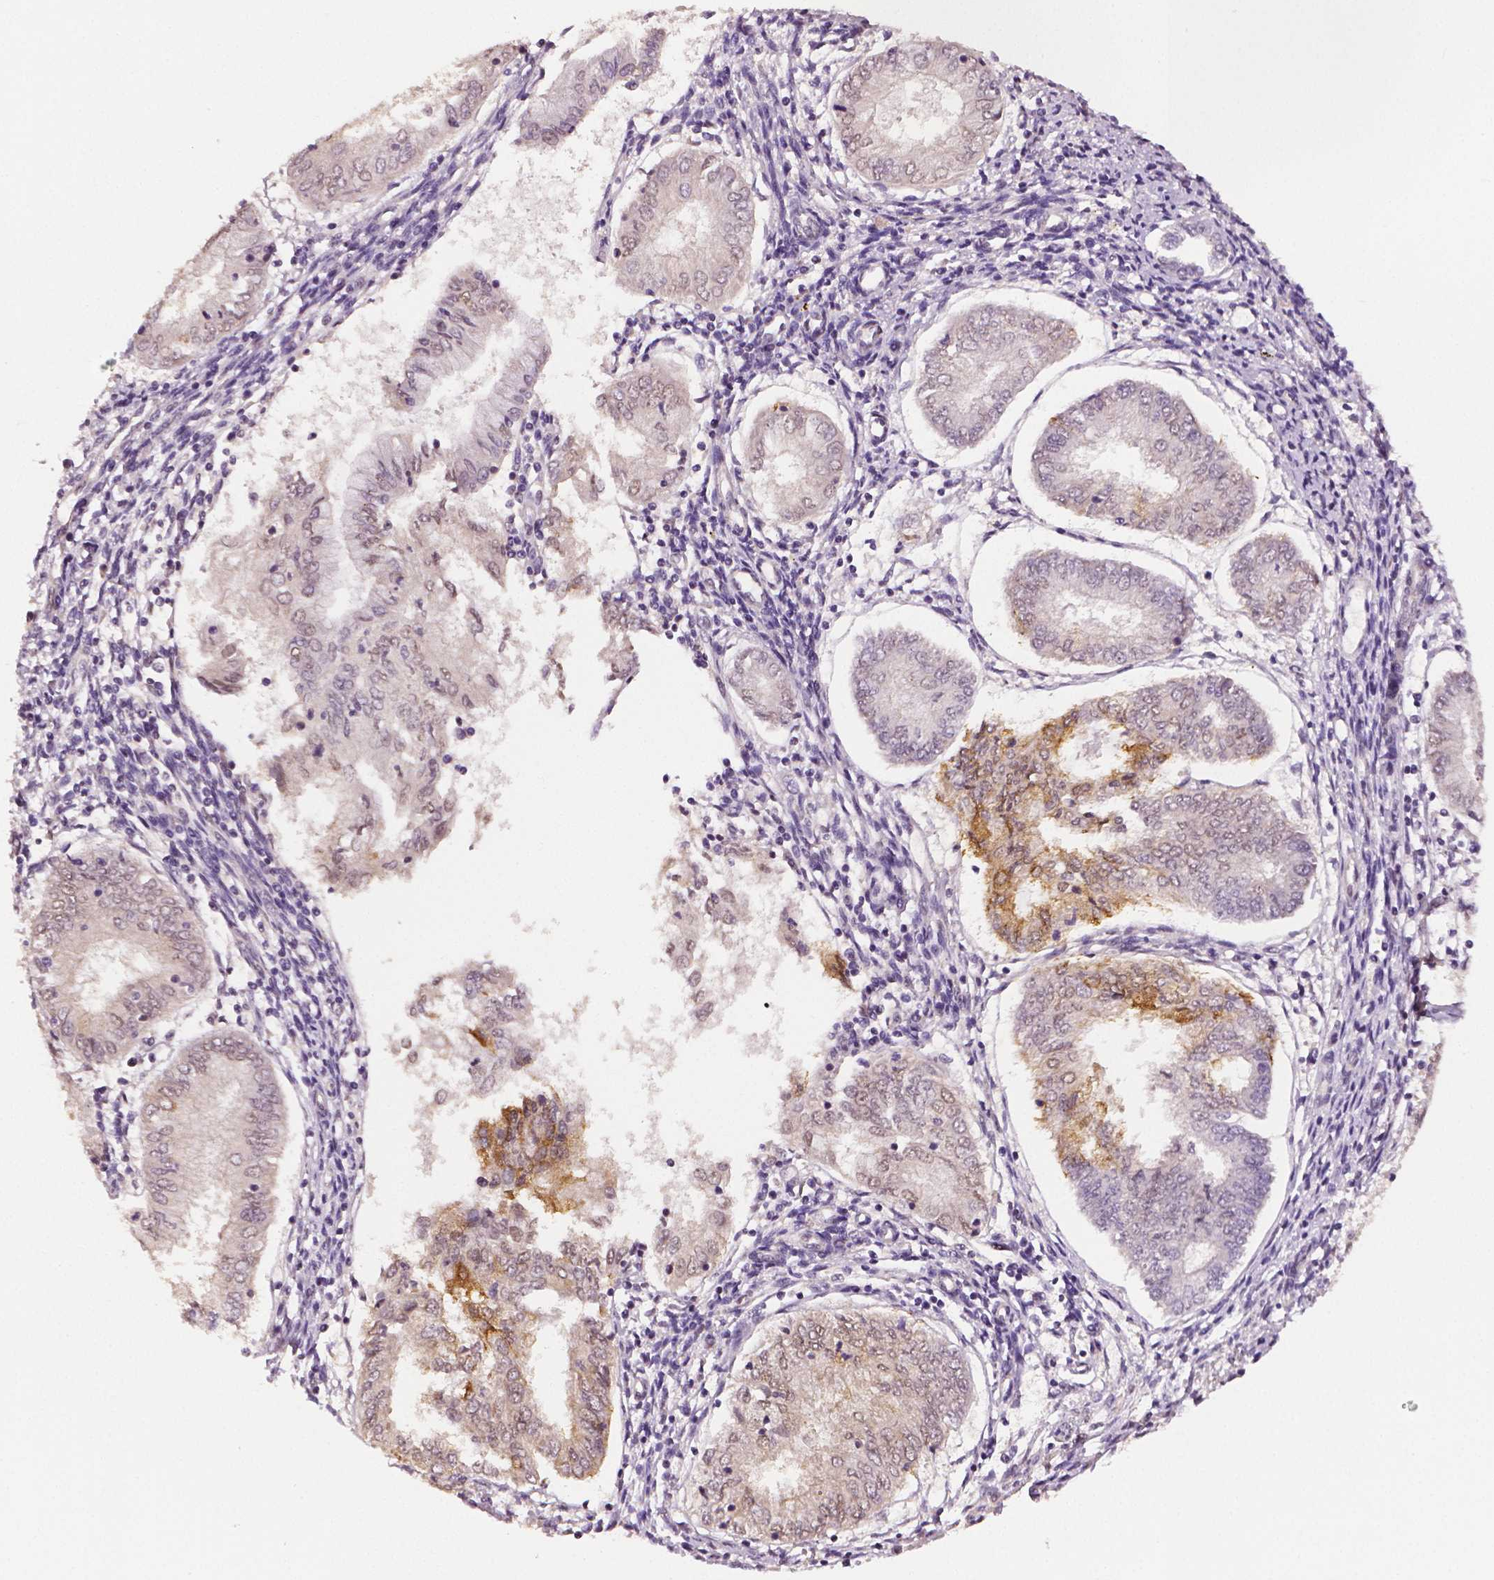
{"staining": {"intensity": "moderate", "quantity": "<25%", "location": "cytoplasmic/membranous"}, "tissue": "endometrial cancer", "cell_type": "Tumor cells", "image_type": "cancer", "snomed": [{"axis": "morphology", "description": "Adenocarcinoma, NOS"}, {"axis": "topography", "description": "Endometrium"}], "caption": "Immunohistochemical staining of human adenocarcinoma (endometrial) reveals low levels of moderate cytoplasmic/membranous staining in about <25% of tumor cells. (Brightfield microscopy of DAB IHC at high magnification).", "gene": "STAT3", "patient": {"sex": "female", "age": 68}}